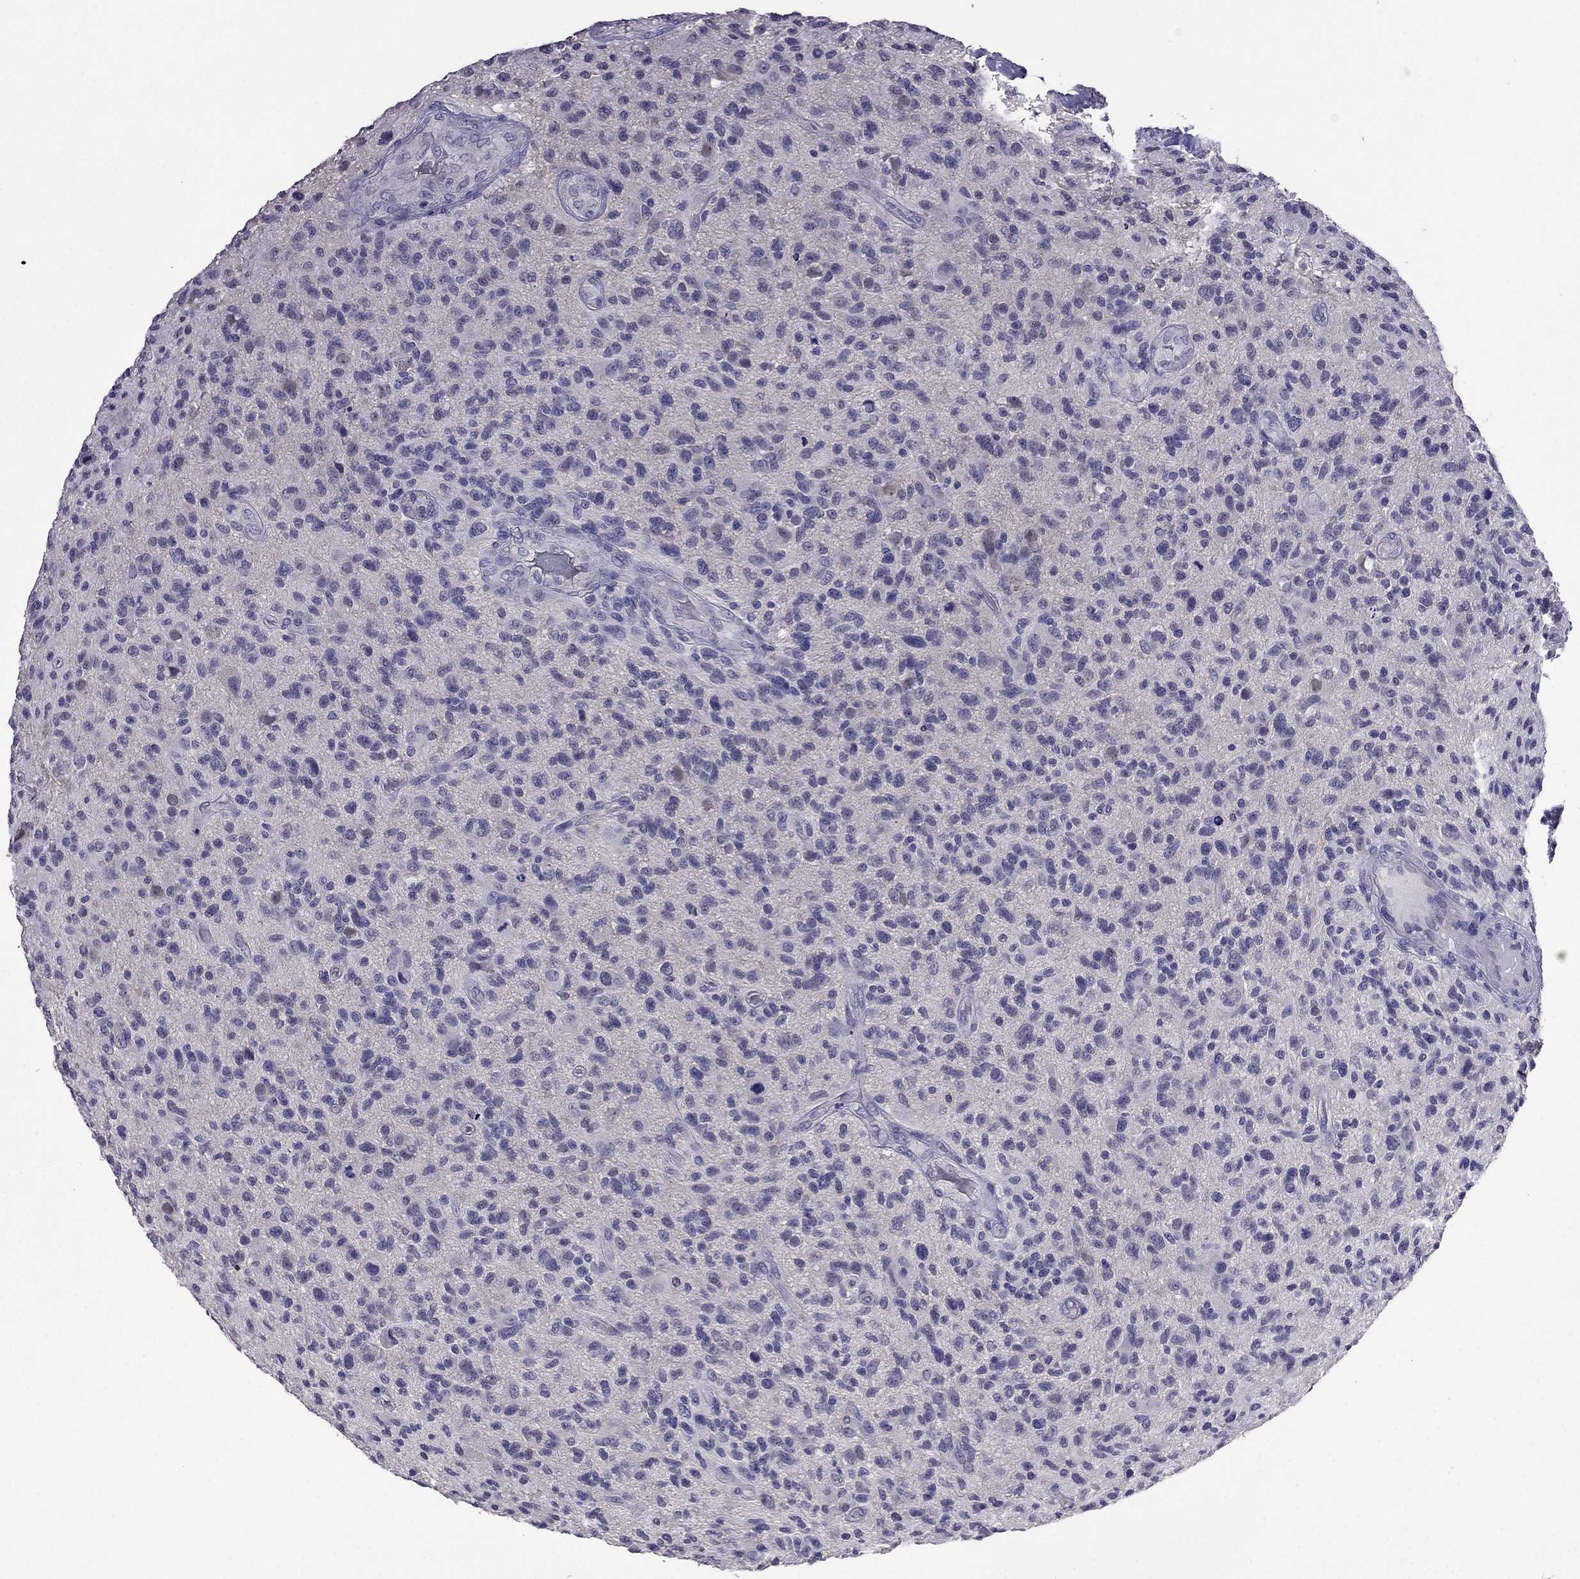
{"staining": {"intensity": "negative", "quantity": "none", "location": "none"}, "tissue": "glioma", "cell_type": "Tumor cells", "image_type": "cancer", "snomed": [{"axis": "morphology", "description": "Glioma, malignant, High grade"}, {"axis": "topography", "description": "Brain"}], "caption": "Immunohistochemistry of high-grade glioma (malignant) displays no expression in tumor cells.", "gene": "AQP9", "patient": {"sex": "male", "age": 47}}